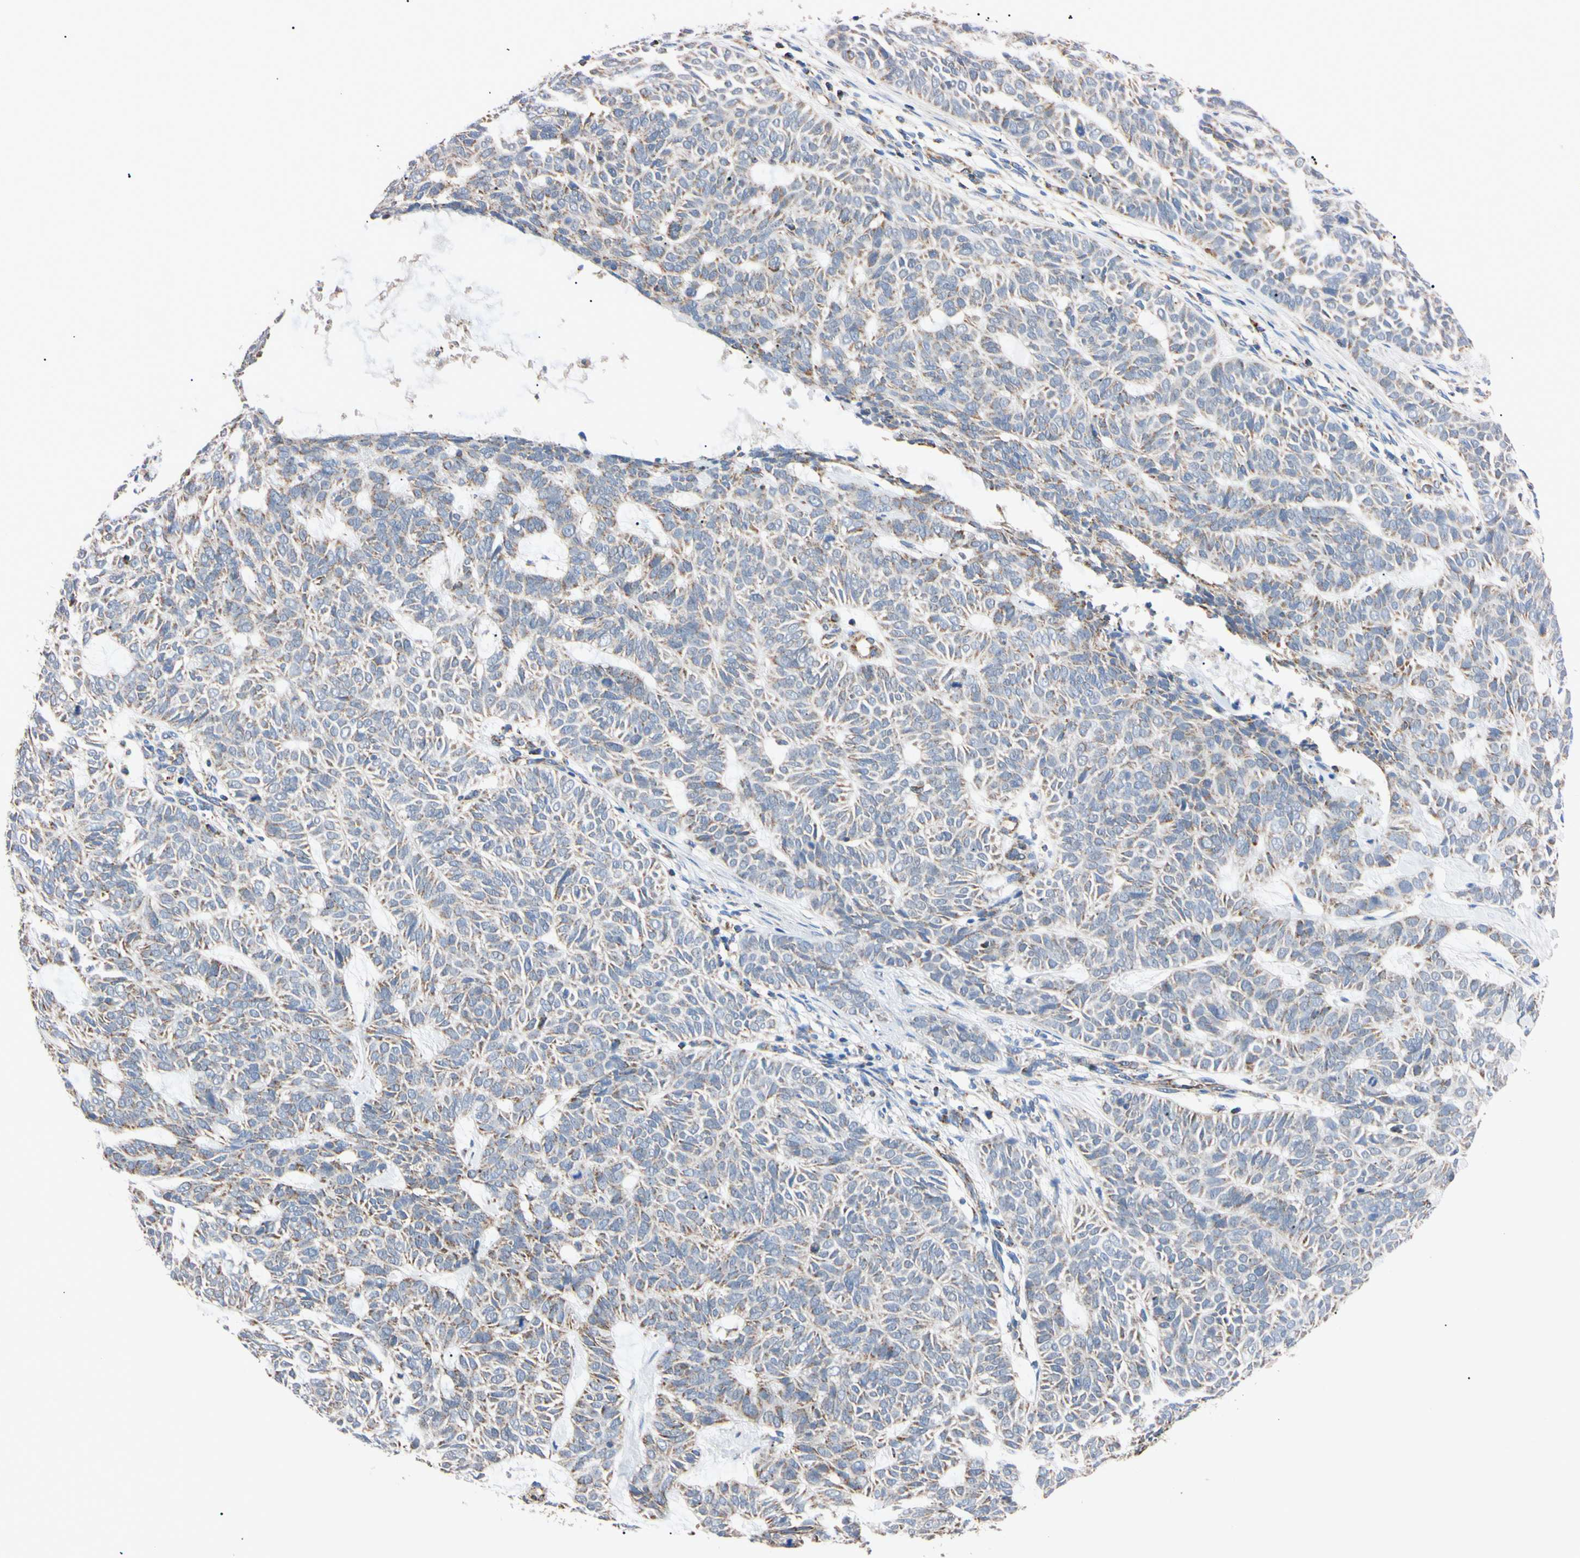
{"staining": {"intensity": "weak", "quantity": ">75%", "location": "cytoplasmic/membranous"}, "tissue": "skin cancer", "cell_type": "Tumor cells", "image_type": "cancer", "snomed": [{"axis": "morphology", "description": "Basal cell carcinoma"}, {"axis": "topography", "description": "Skin"}], "caption": "DAB immunohistochemical staining of human skin cancer reveals weak cytoplasmic/membranous protein expression in approximately >75% of tumor cells.", "gene": "CLPP", "patient": {"sex": "male", "age": 87}}